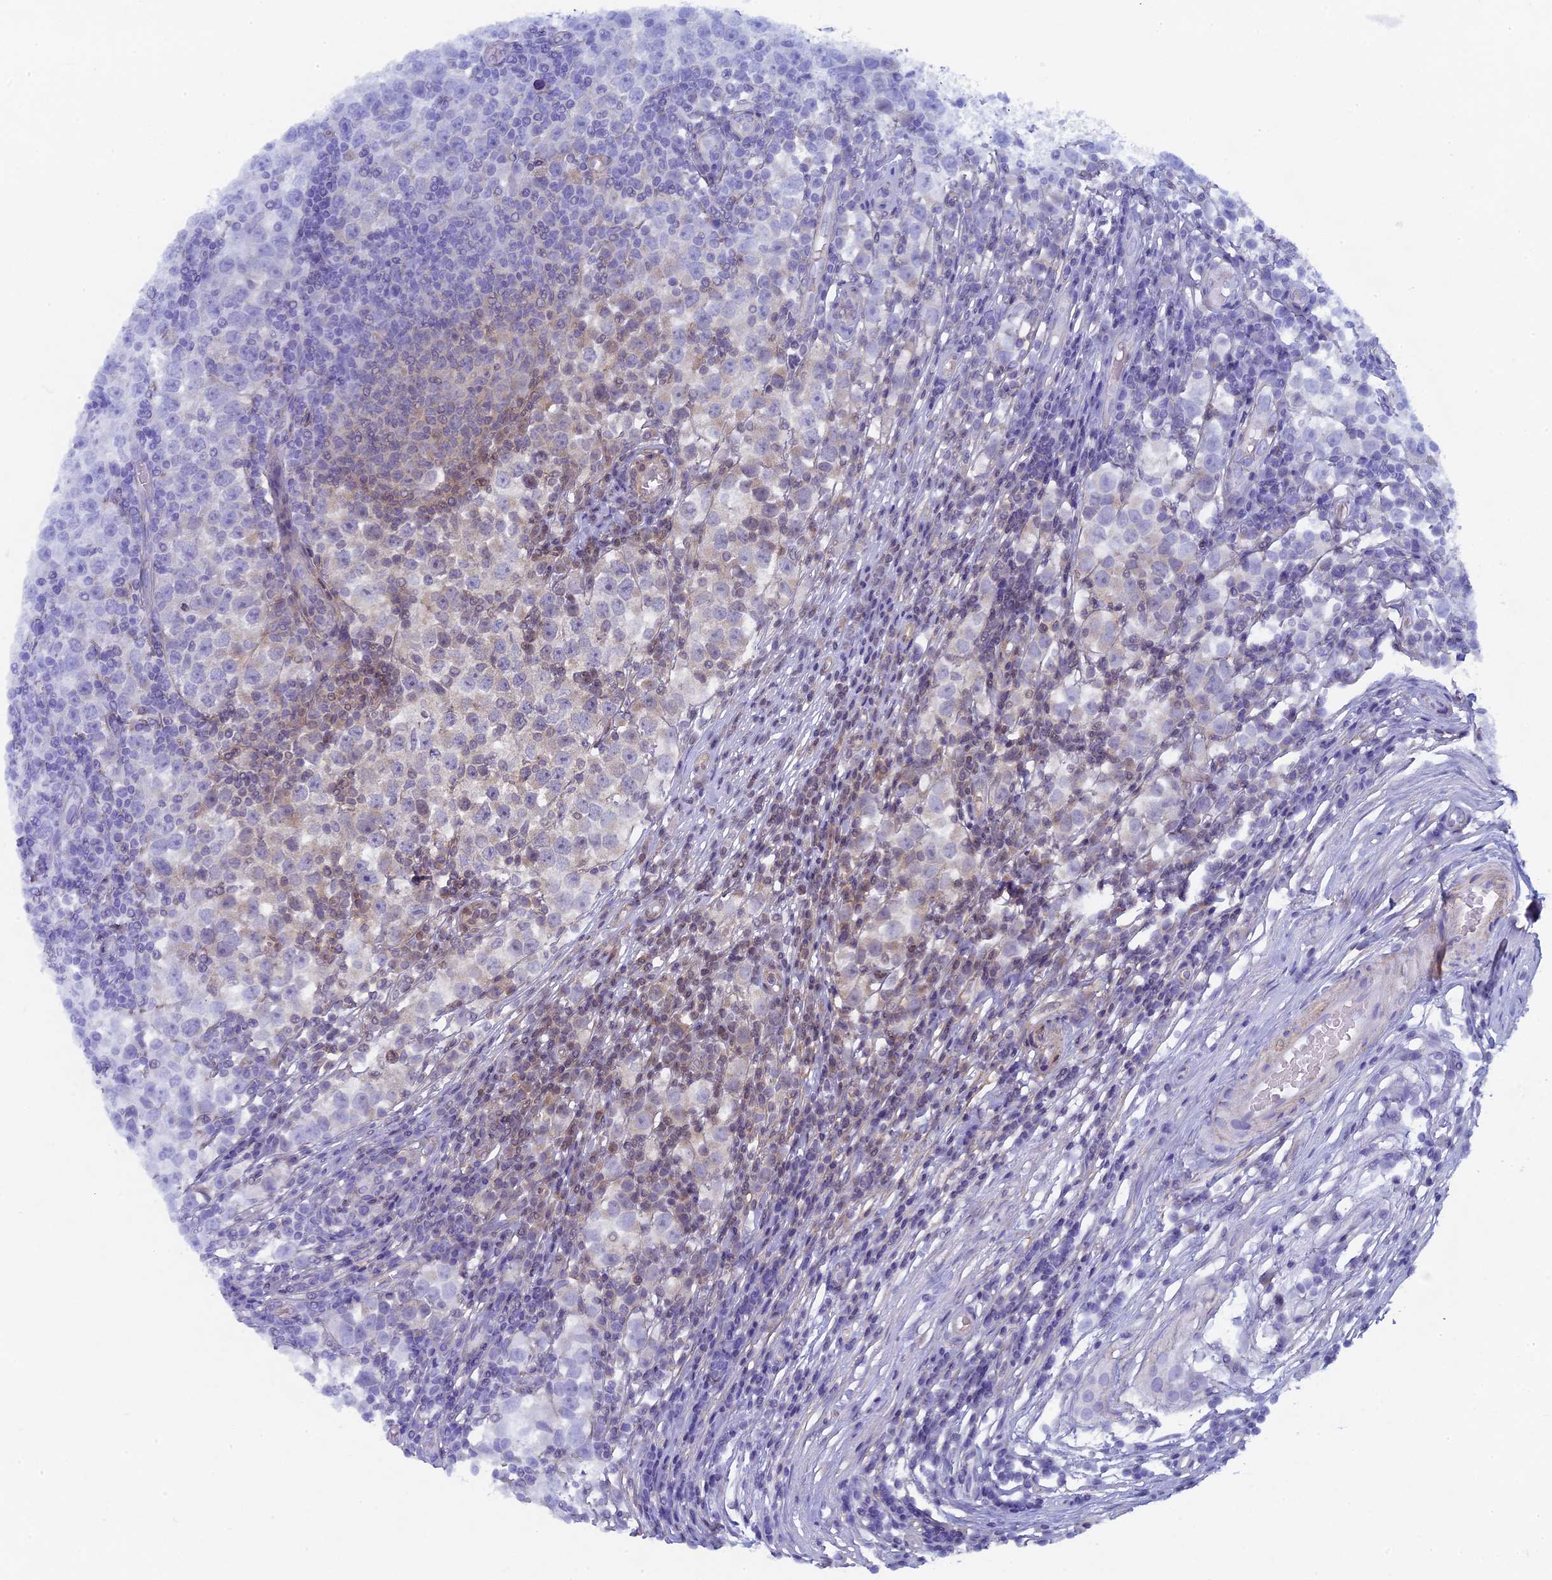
{"staining": {"intensity": "negative", "quantity": "none", "location": "none"}, "tissue": "testis cancer", "cell_type": "Tumor cells", "image_type": "cancer", "snomed": [{"axis": "morphology", "description": "Seminoma, NOS"}, {"axis": "topography", "description": "Testis"}], "caption": "Immunohistochemistry (IHC) photomicrograph of testis cancer stained for a protein (brown), which displays no expression in tumor cells.", "gene": "DIXDC1", "patient": {"sex": "male", "age": 65}}